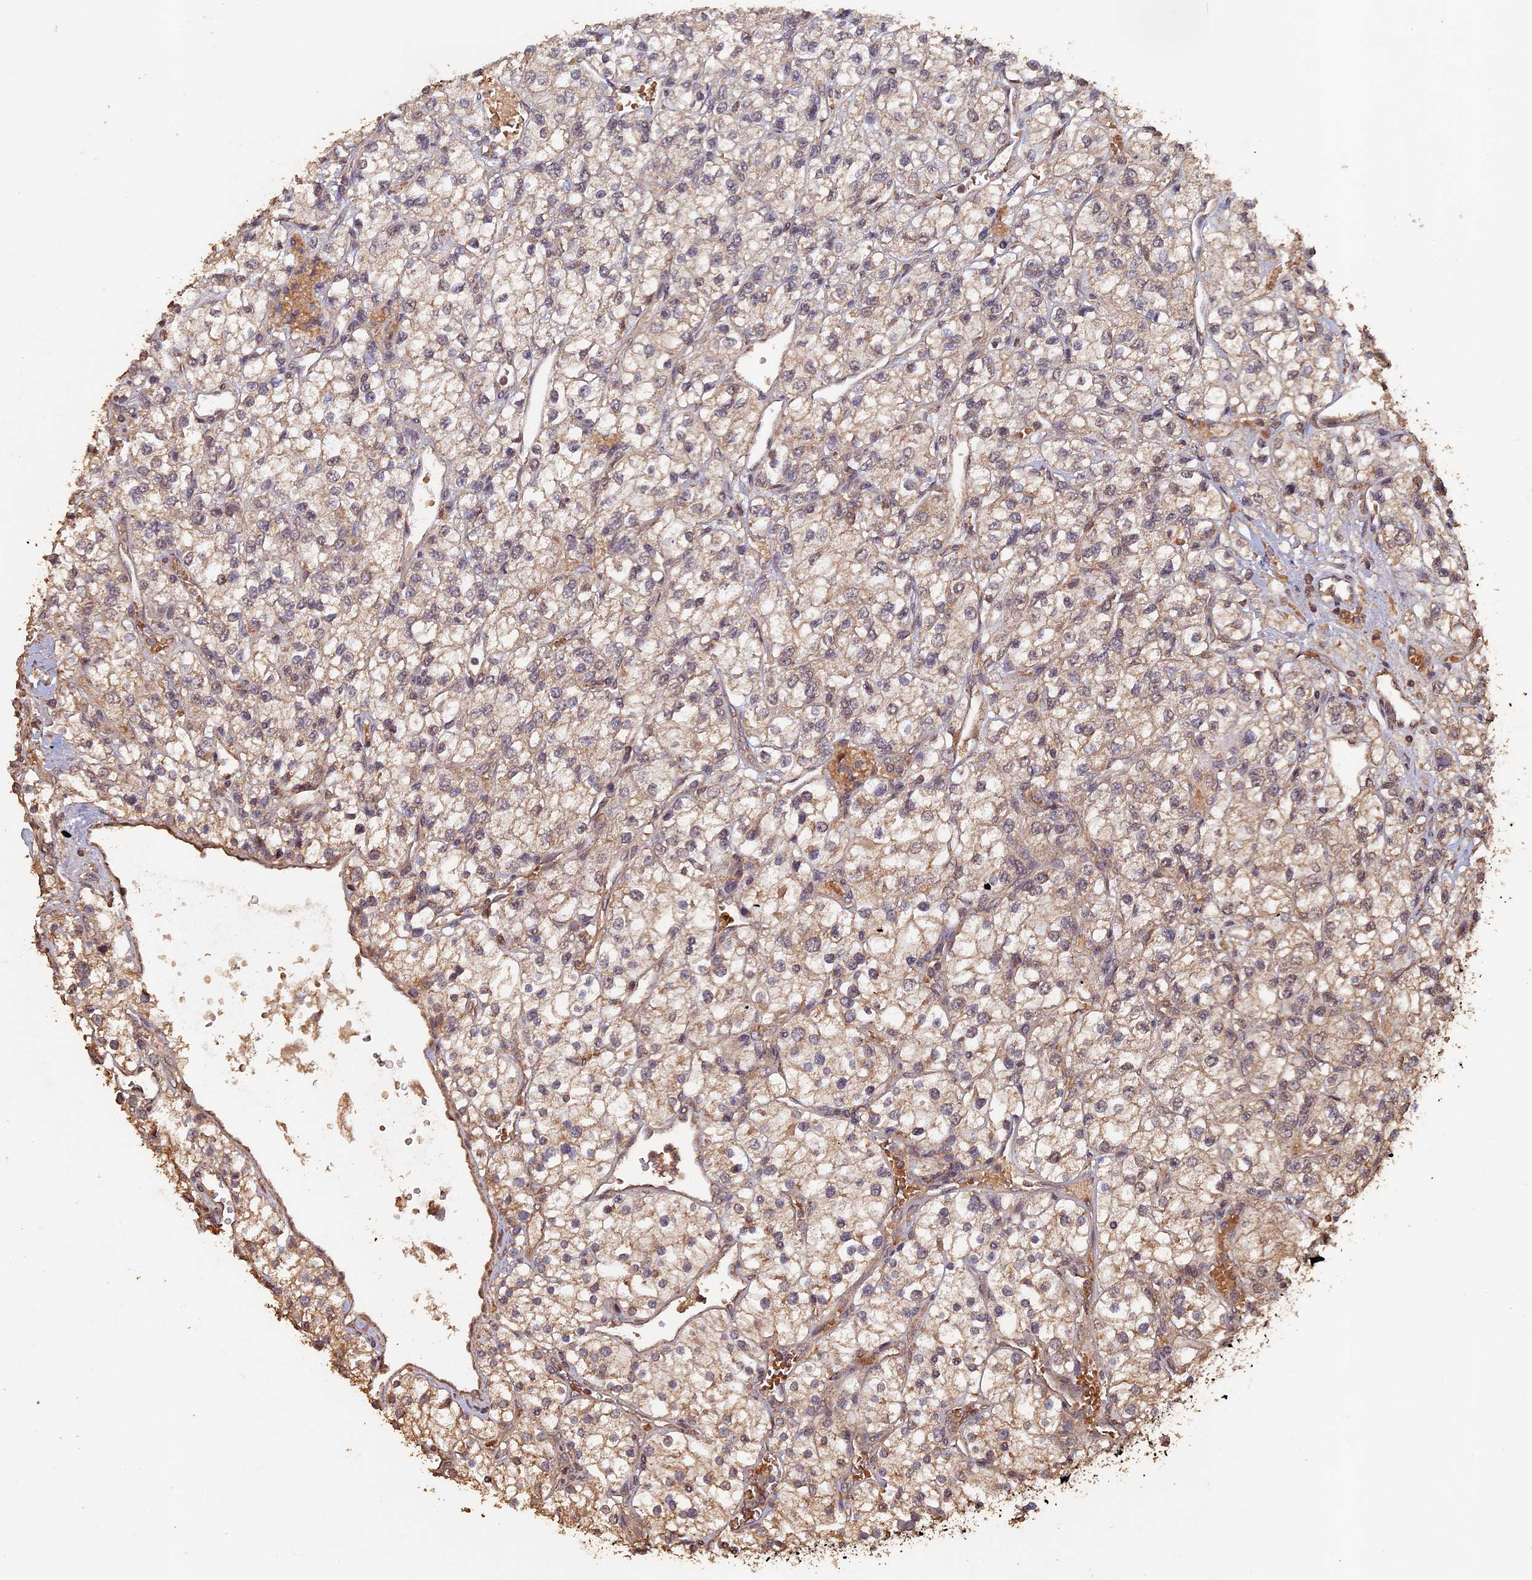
{"staining": {"intensity": "weak", "quantity": ">75%", "location": "cytoplasmic/membranous"}, "tissue": "renal cancer", "cell_type": "Tumor cells", "image_type": "cancer", "snomed": [{"axis": "morphology", "description": "Adenocarcinoma, NOS"}, {"axis": "topography", "description": "Kidney"}], "caption": "DAB (3,3'-diaminobenzidine) immunohistochemical staining of renal cancer exhibits weak cytoplasmic/membranous protein expression in approximately >75% of tumor cells.", "gene": "HUNK", "patient": {"sex": "male", "age": 80}}